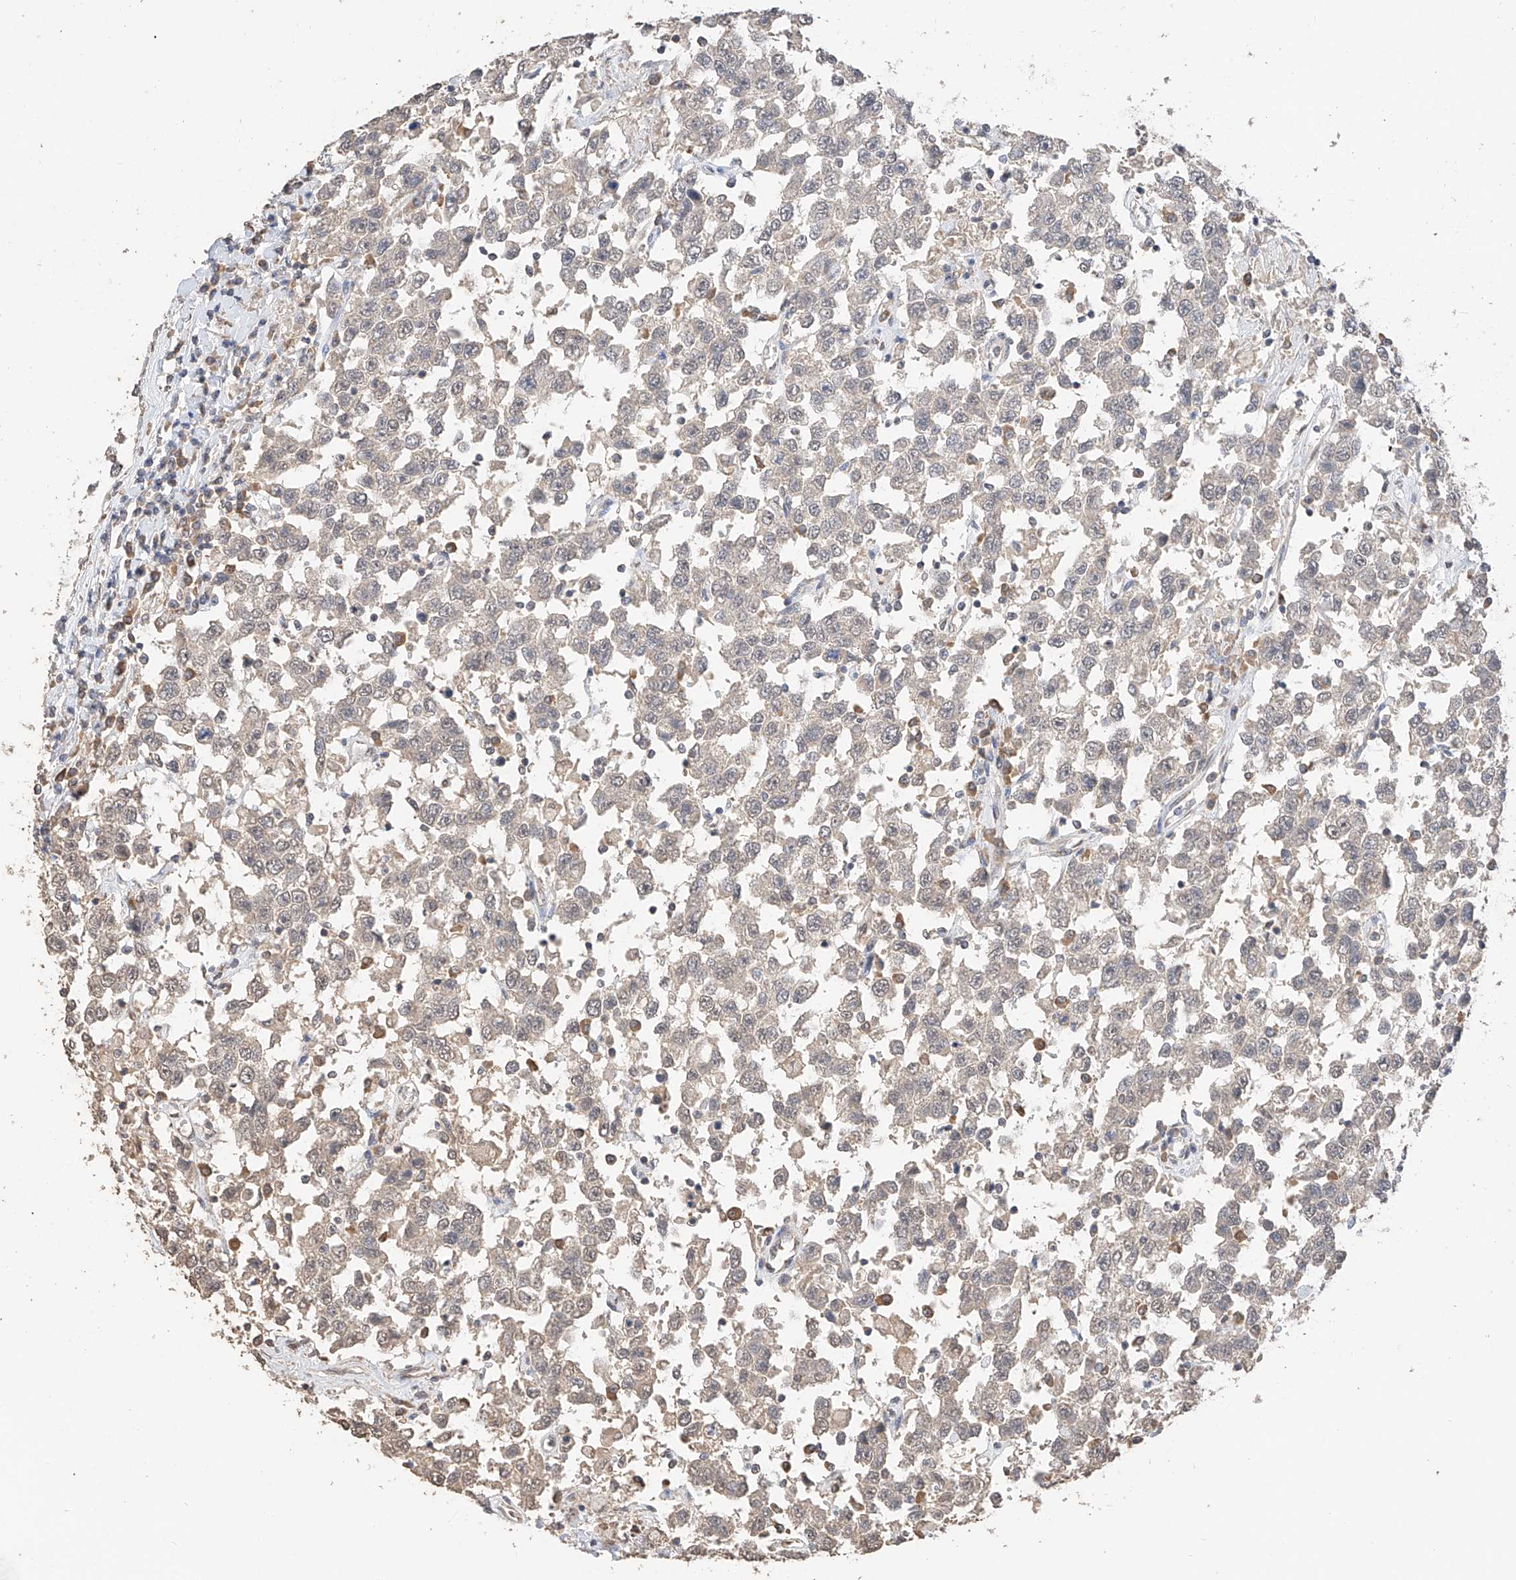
{"staining": {"intensity": "weak", "quantity": "25%-75%", "location": "cytoplasmic/membranous"}, "tissue": "testis cancer", "cell_type": "Tumor cells", "image_type": "cancer", "snomed": [{"axis": "morphology", "description": "Seminoma, NOS"}, {"axis": "topography", "description": "Testis"}], "caption": "Human testis cancer (seminoma) stained with a brown dye exhibits weak cytoplasmic/membranous positive staining in about 25%-75% of tumor cells.", "gene": "IL22RA2", "patient": {"sex": "male", "age": 41}}